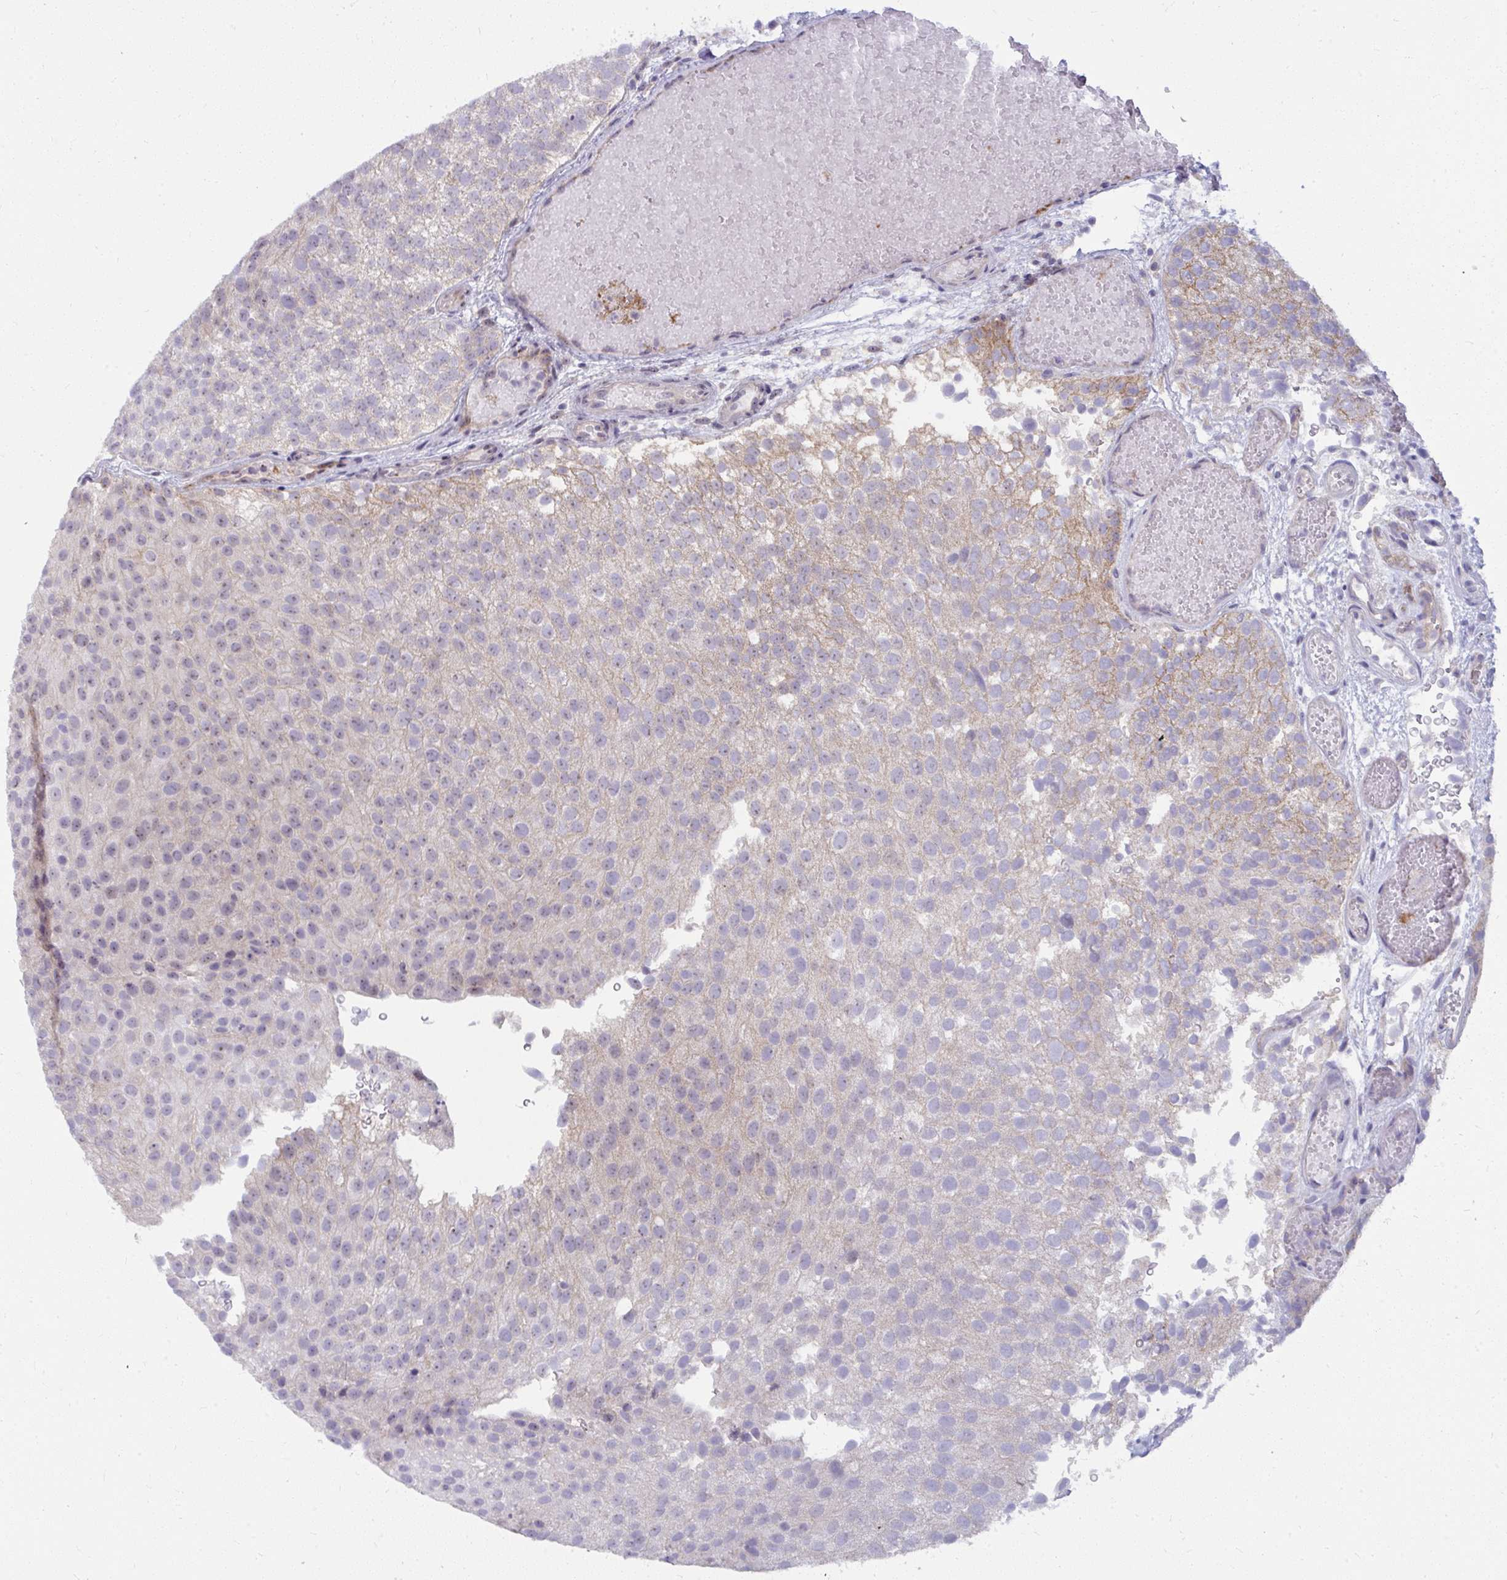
{"staining": {"intensity": "weak", "quantity": "25%-75%", "location": "cytoplasmic/membranous,nuclear"}, "tissue": "urothelial cancer", "cell_type": "Tumor cells", "image_type": "cancer", "snomed": [{"axis": "morphology", "description": "Urothelial carcinoma, Low grade"}, {"axis": "topography", "description": "Urinary bladder"}], "caption": "Urothelial carcinoma (low-grade) stained with IHC reveals weak cytoplasmic/membranous and nuclear staining in about 25%-75% of tumor cells.", "gene": "MUS81", "patient": {"sex": "male", "age": 78}}